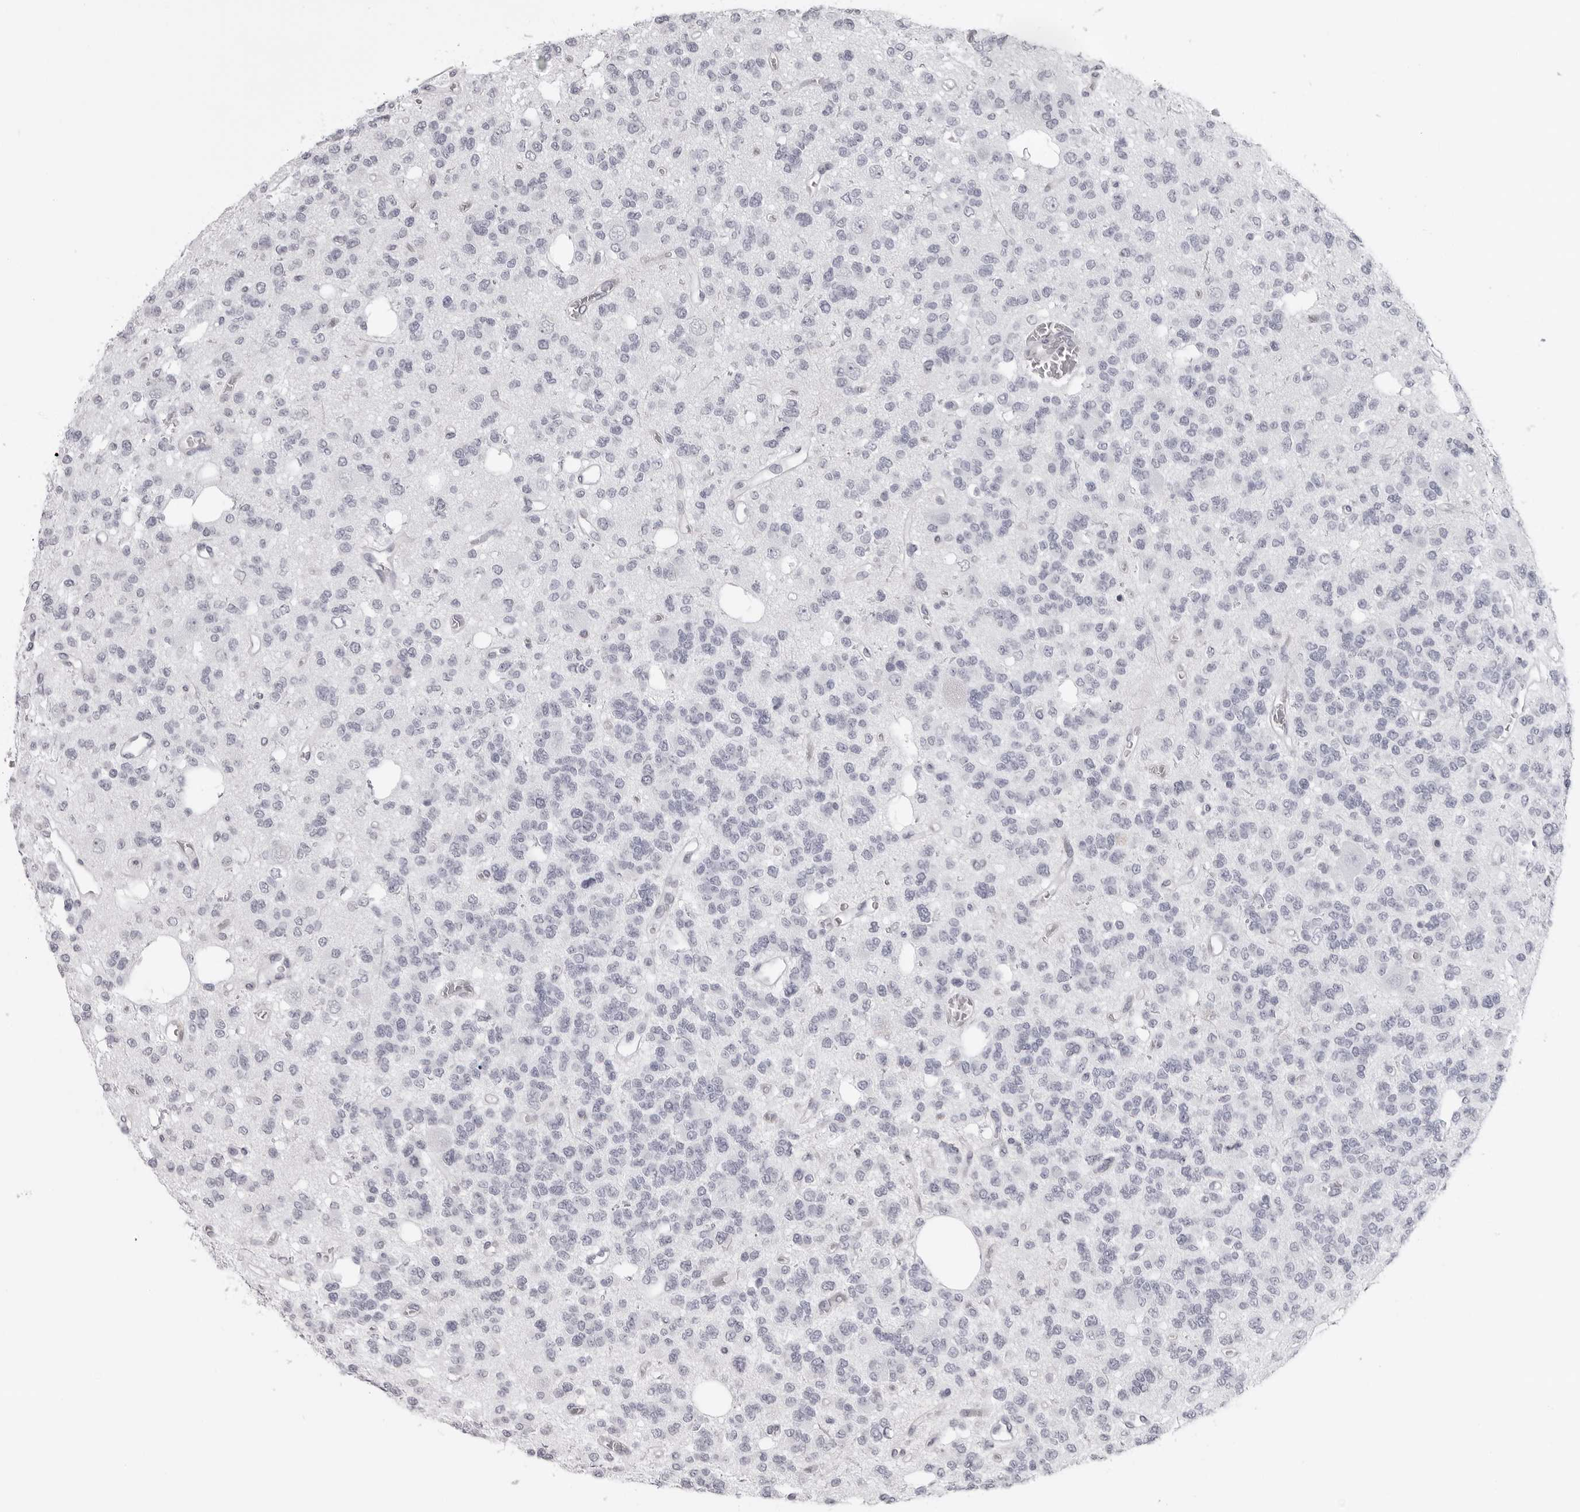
{"staining": {"intensity": "negative", "quantity": "none", "location": "none"}, "tissue": "glioma", "cell_type": "Tumor cells", "image_type": "cancer", "snomed": [{"axis": "morphology", "description": "Glioma, malignant, Low grade"}, {"axis": "topography", "description": "Brain"}], "caption": "Malignant low-grade glioma stained for a protein using immunohistochemistry (IHC) displays no positivity tumor cells.", "gene": "DNALI1", "patient": {"sex": "male", "age": 38}}